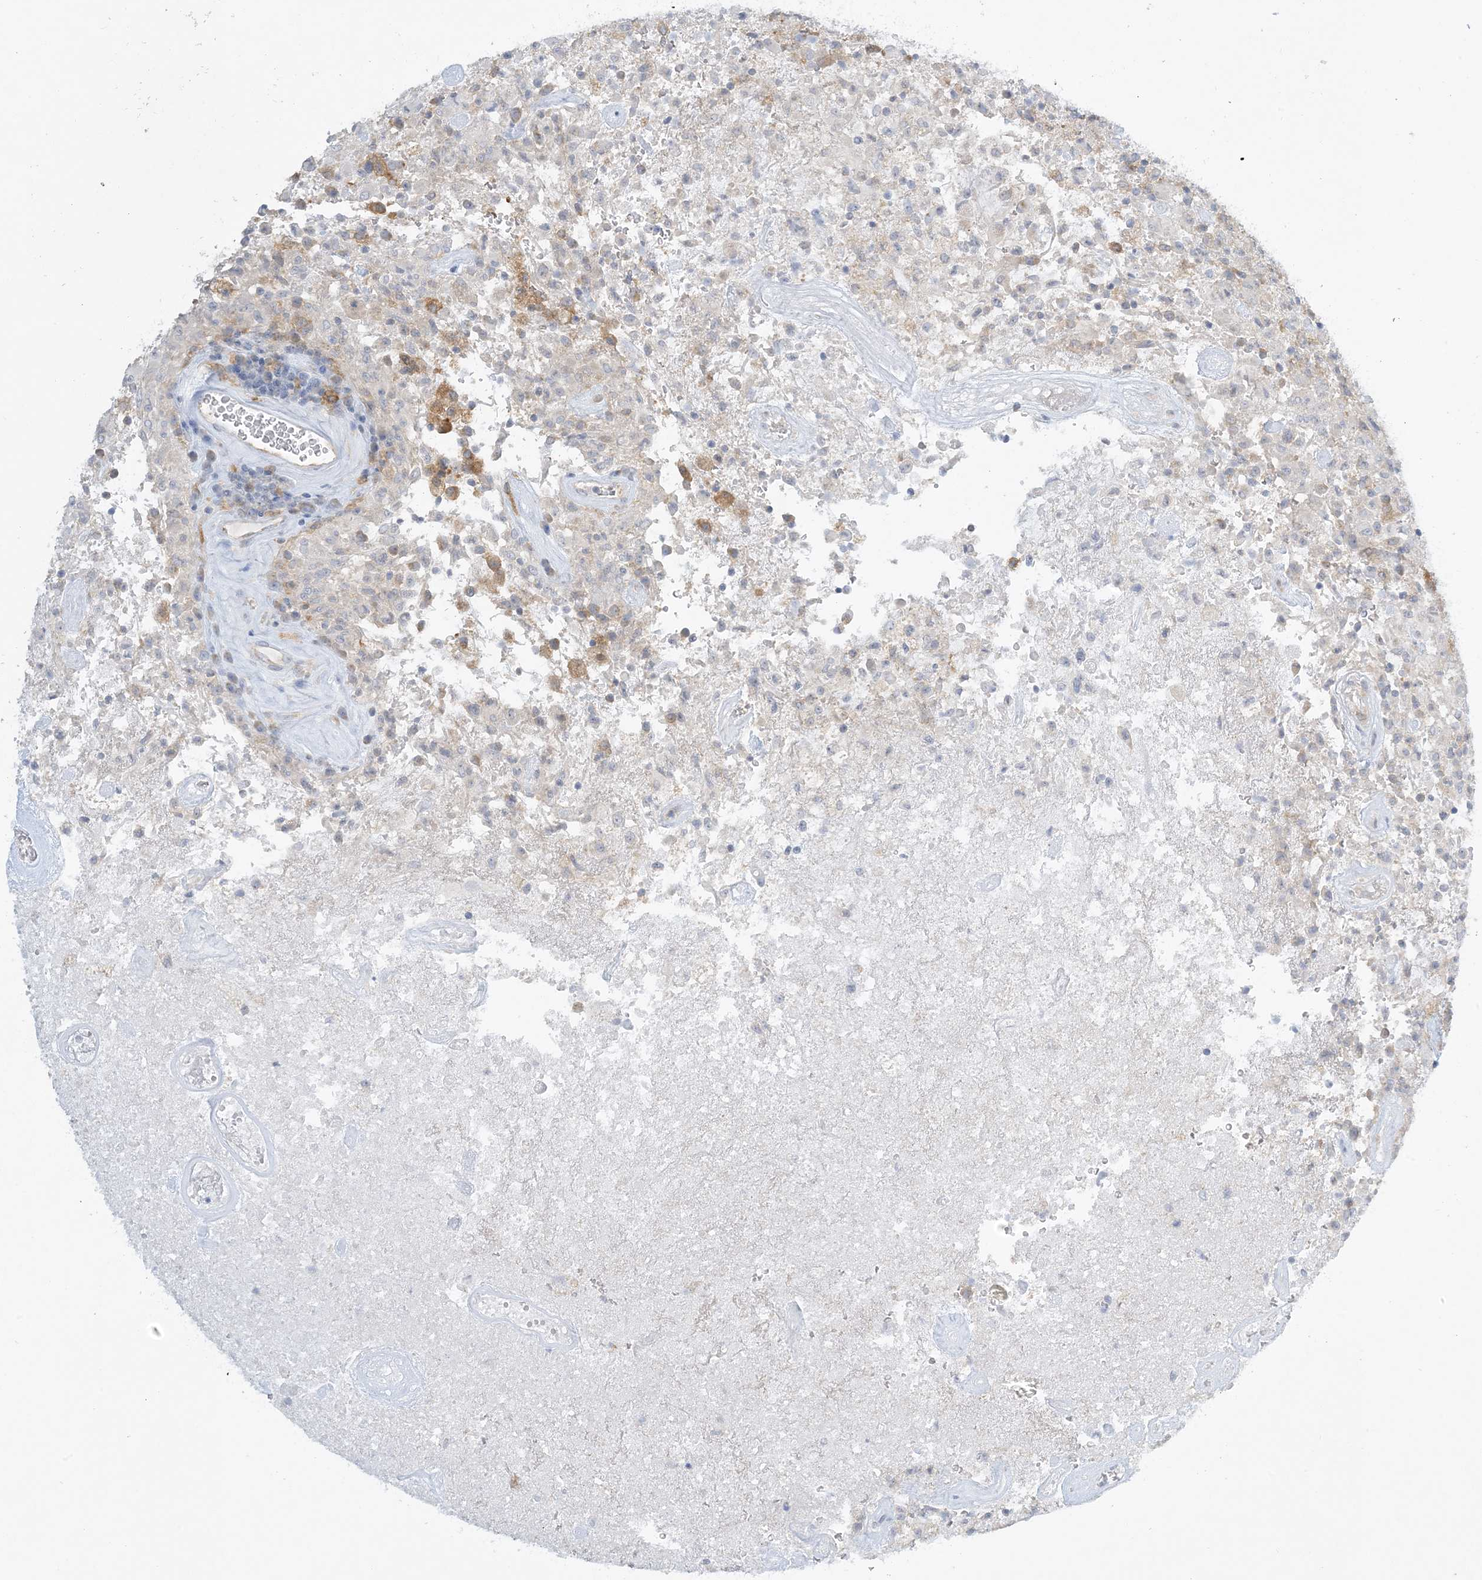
{"staining": {"intensity": "moderate", "quantity": "<25%", "location": "cytoplasmic/membranous"}, "tissue": "glioma", "cell_type": "Tumor cells", "image_type": "cancer", "snomed": [{"axis": "morphology", "description": "Glioma, malignant, High grade"}, {"axis": "topography", "description": "Brain"}], "caption": "Immunohistochemistry (IHC) micrograph of neoplastic tissue: human glioma stained using immunohistochemistry demonstrates low levels of moderate protein expression localized specifically in the cytoplasmic/membranous of tumor cells, appearing as a cytoplasmic/membranous brown color.", "gene": "MRPS18A", "patient": {"sex": "female", "age": 57}}